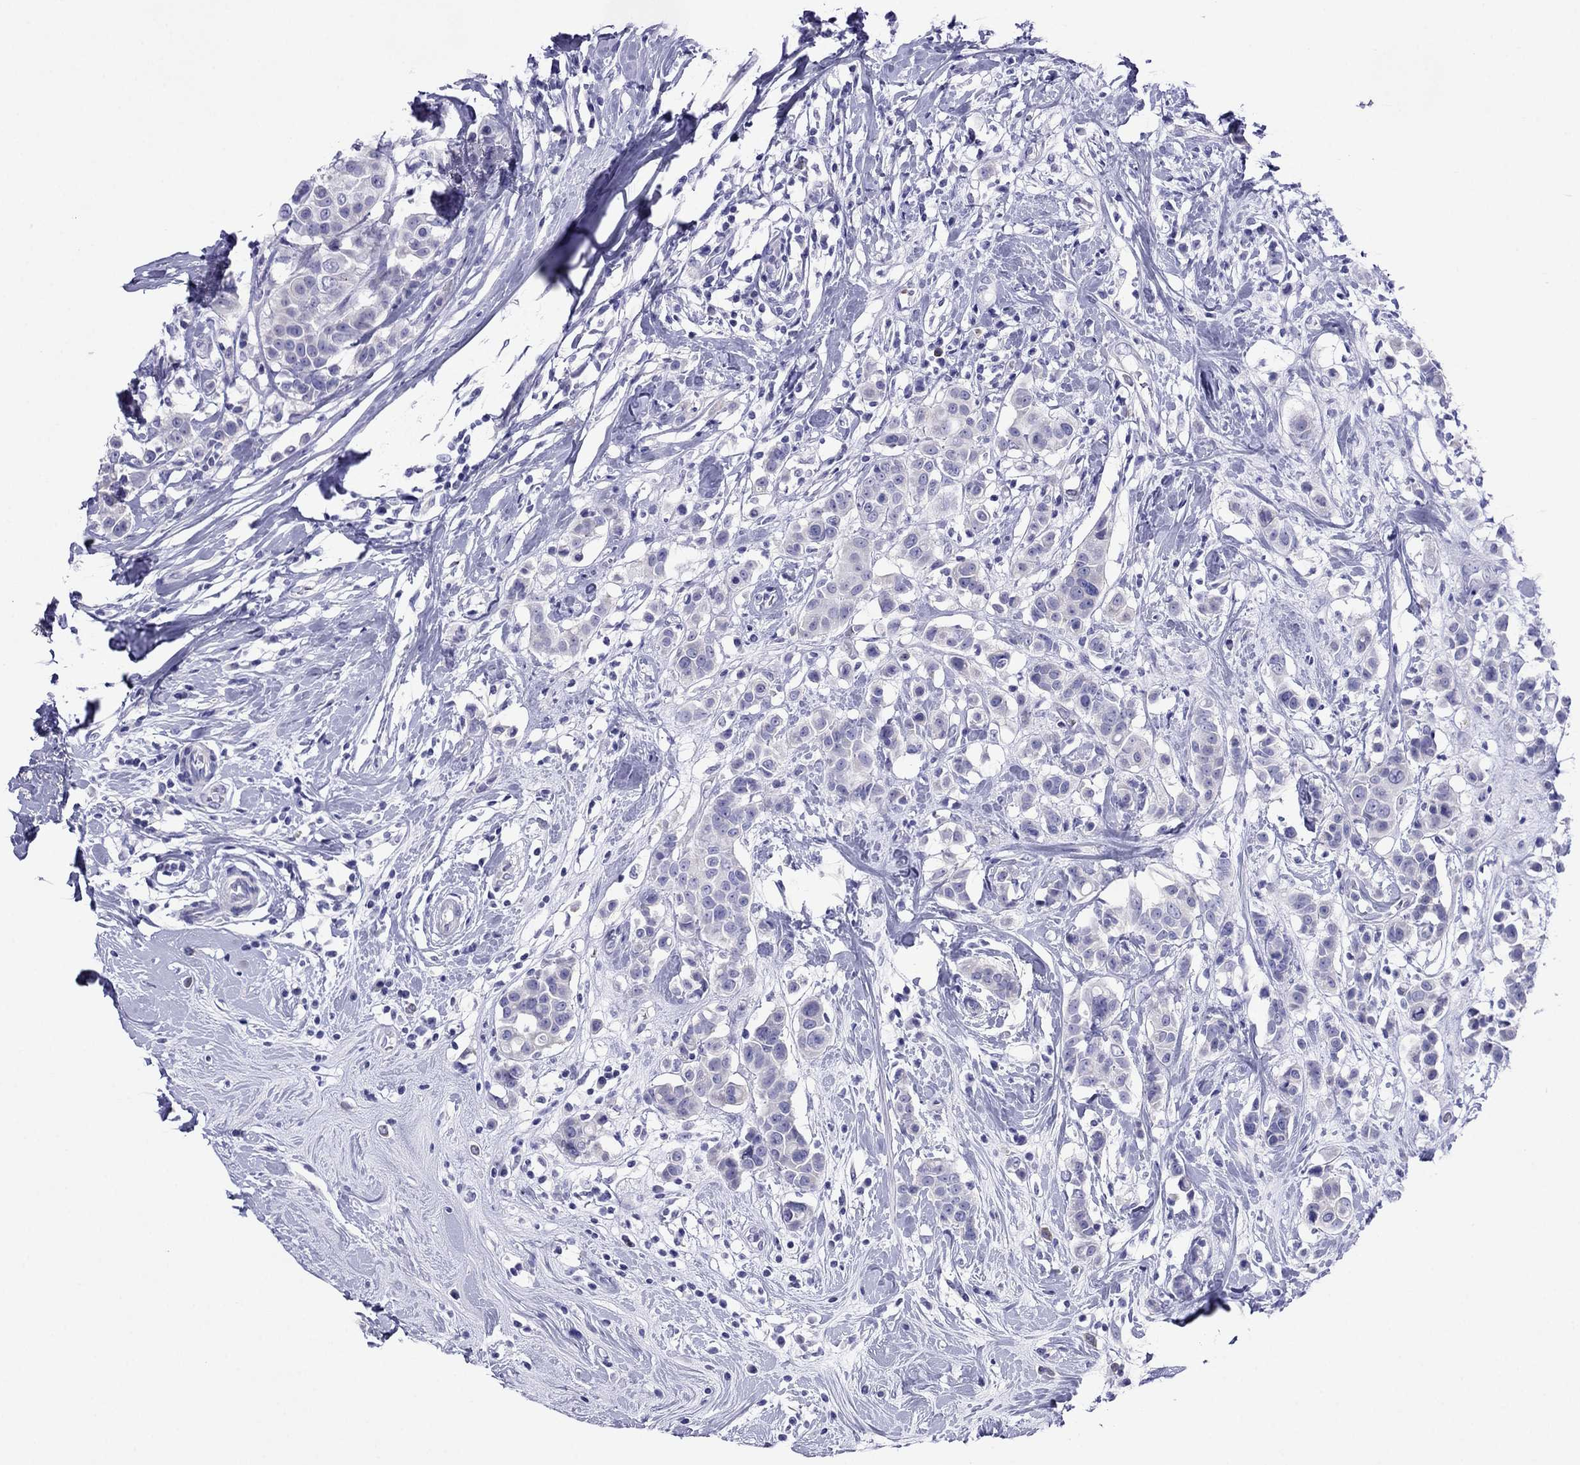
{"staining": {"intensity": "negative", "quantity": "none", "location": "none"}, "tissue": "breast cancer", "cell_type": "Tumor cells", "image_type": "cancer", "snomed": [{"axis": "morphology", "description": "Duct carcinoma"}, {"axis": "topography", "description": "Breast"}], "caption": "Immunohistochemistry (IHC) photomicrograph of neoplastic tissue: breast cancer stained with DAB (3,3'-diaminobenzidine) demonstrates no significant protein positivity in tumor cells.", "gene": "PCDHA6", "patient": {"sex": "female", "age": 27}}